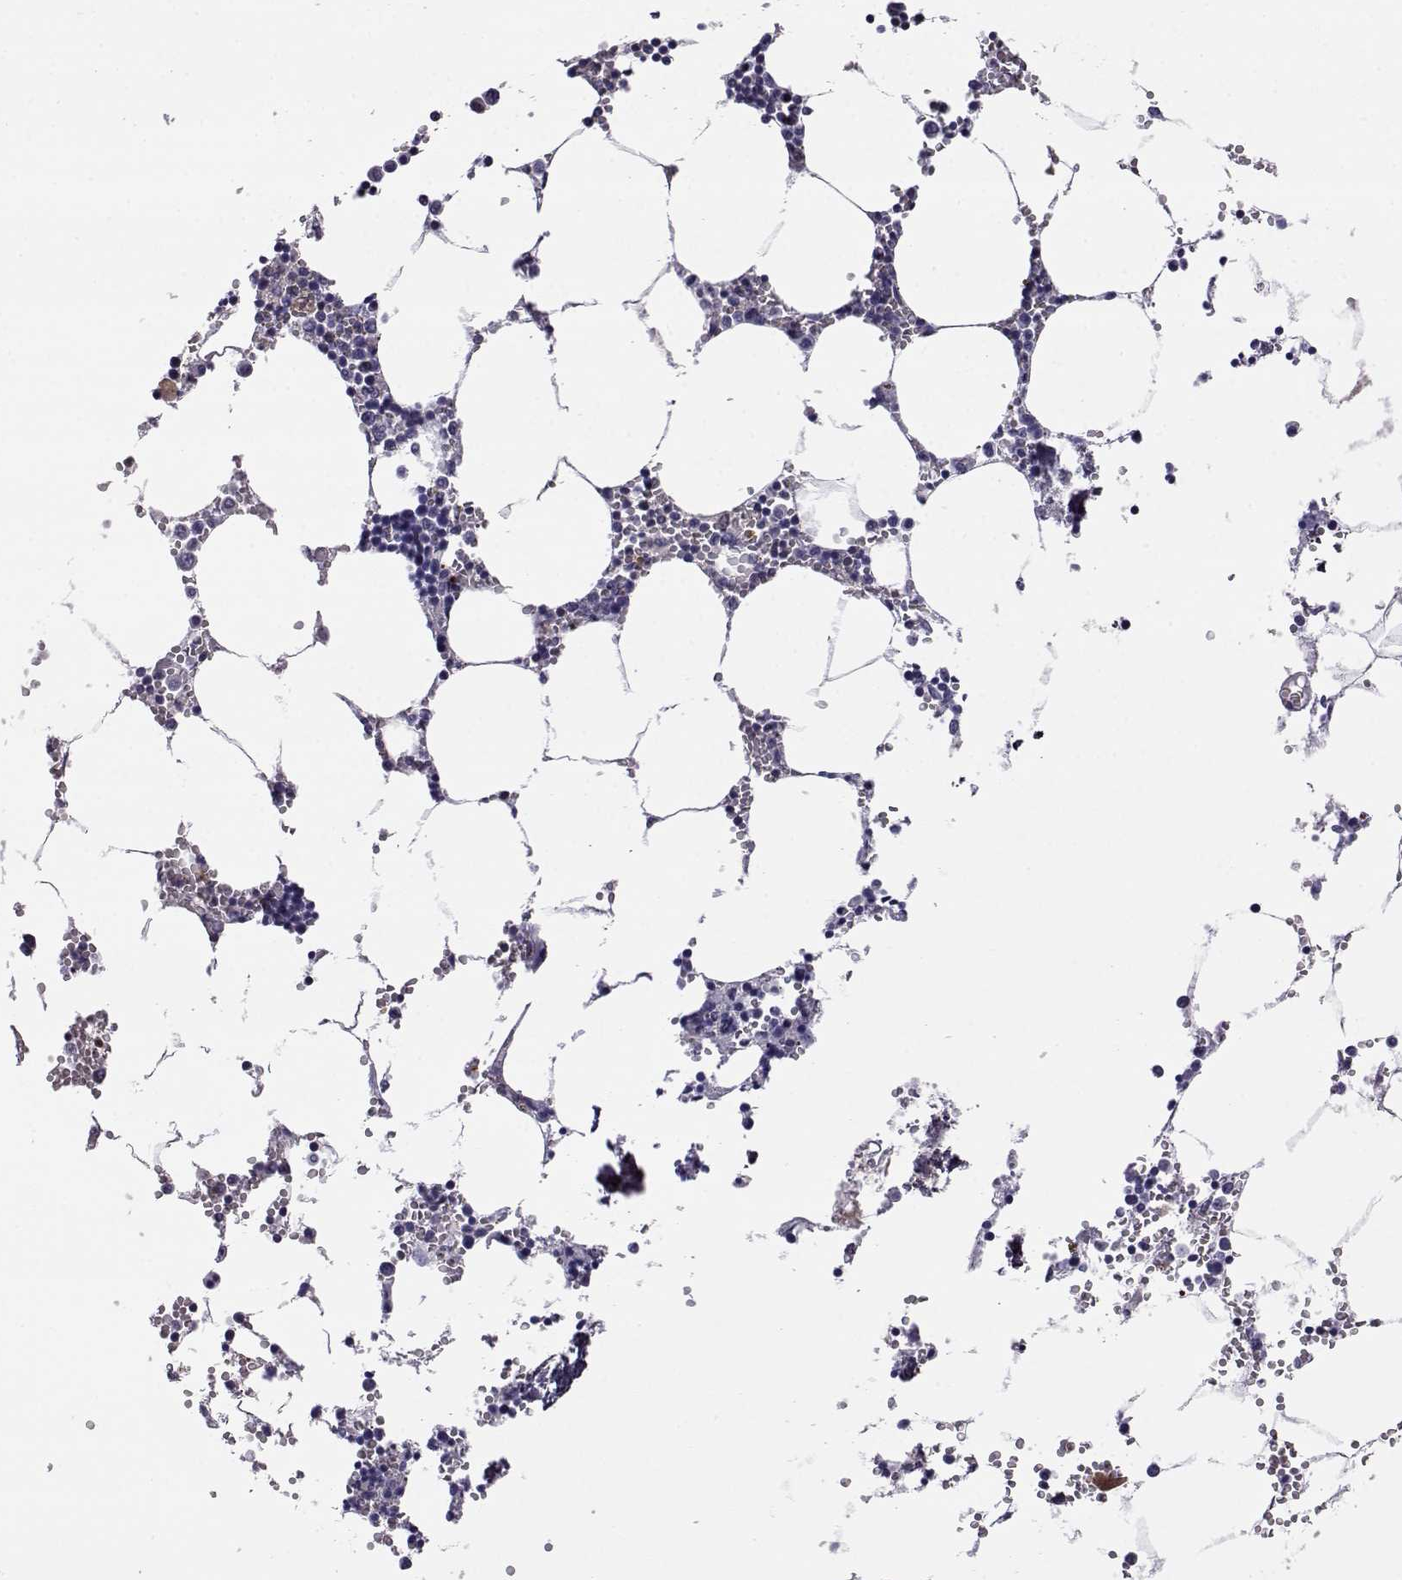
{"staining": {"intensity": "weak", "quantity": "<25%", "location": "cytoplasmic/membranous"}, "tissue": "bone marrow", "cell_type": "Hematopoietic cells", "image_type": "normal", "snomed": [{"axis": "morphology", "description": "Normal tissue, NOS"}, {"axis": "topography", "description": "Bone marrow"}], "caption": "Immunohistochemistry (IHC) photomicrograph of normal bone marrow stained for a protein (brown), which exhibits no expression in hematopoietic cells. (IHC, brightfield microscopy, high magnification).", "gene": "AKR1B1", "patient": {"sex": "male", "age": 54}}